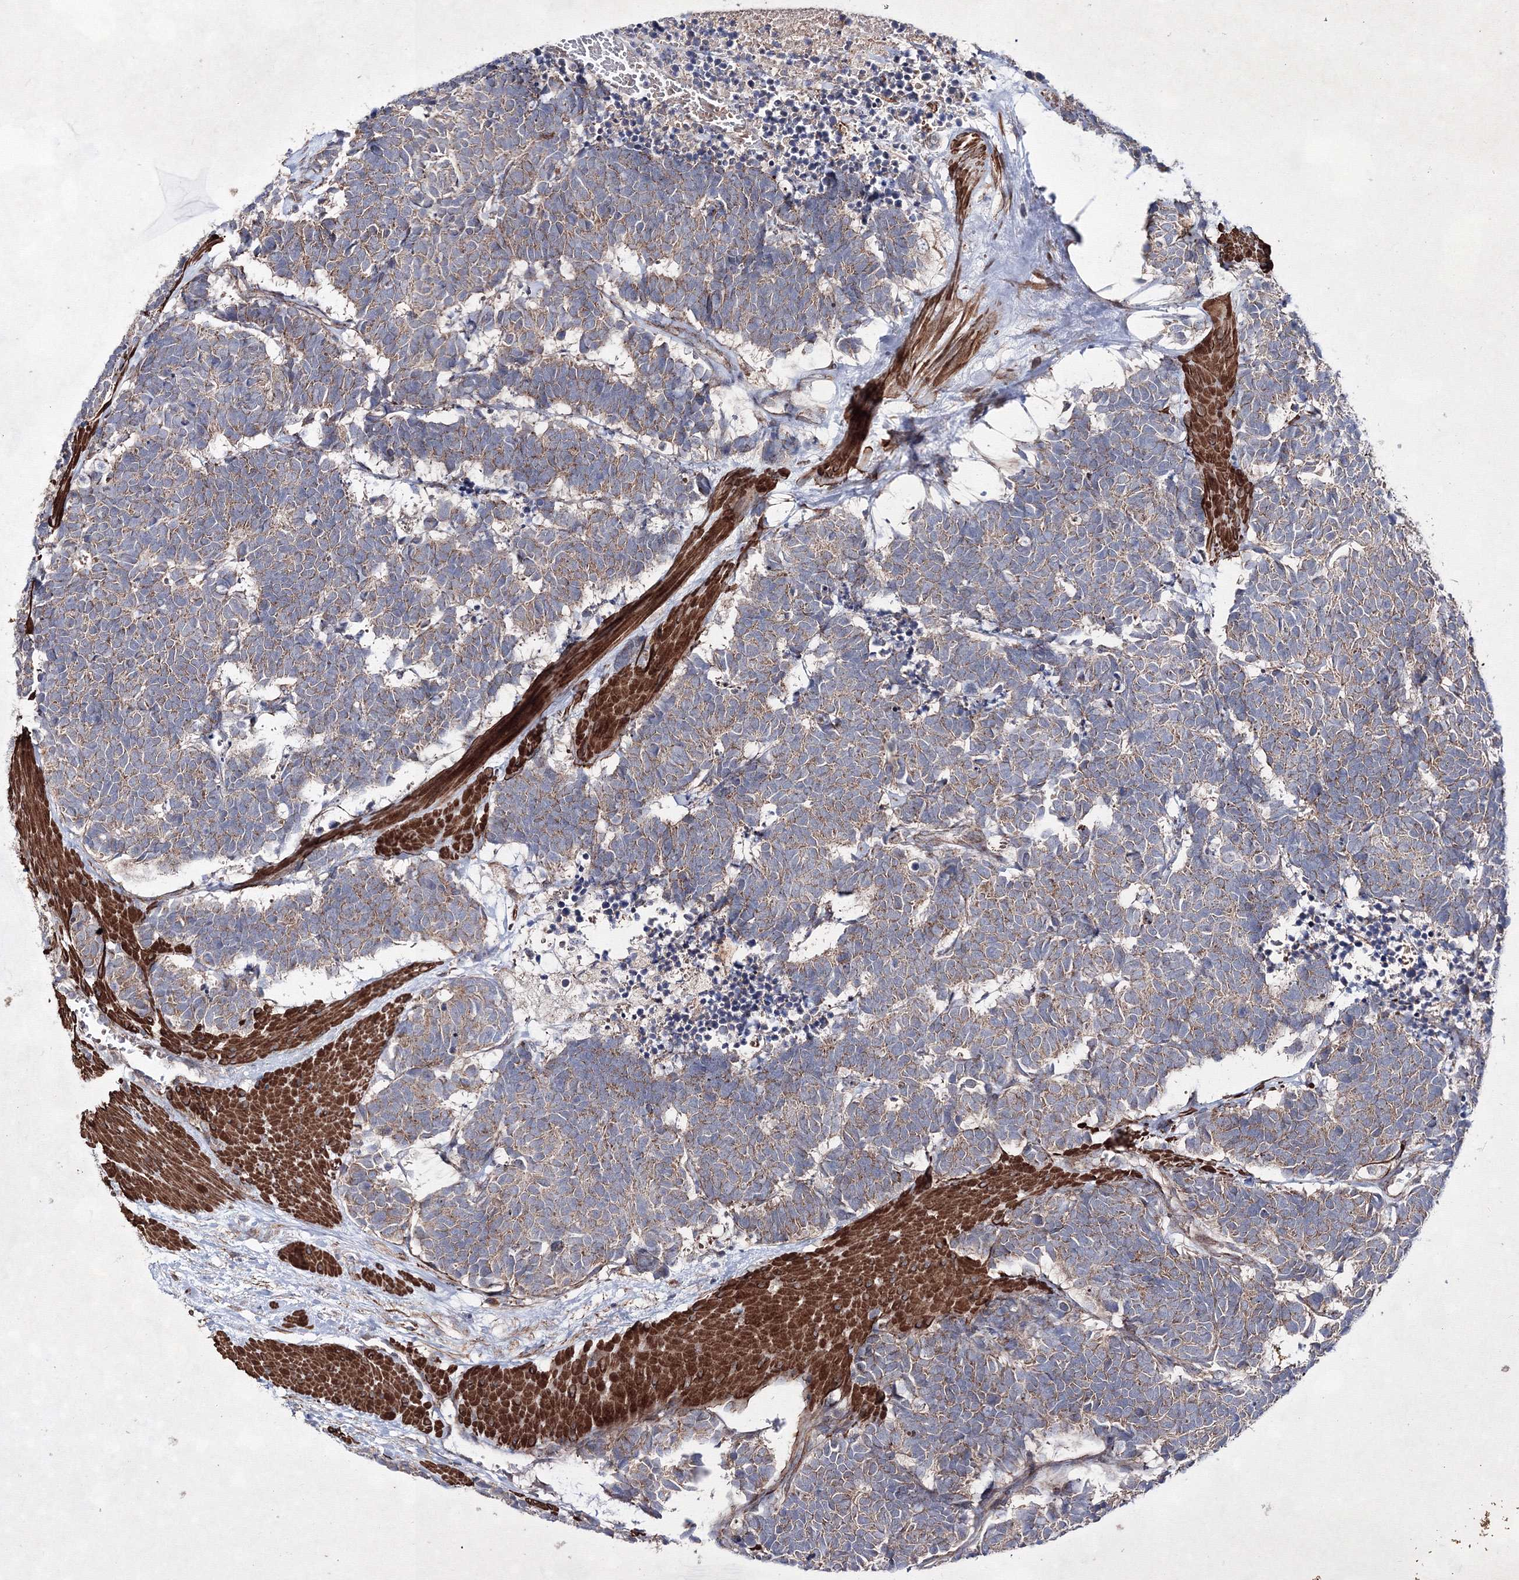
{"staining": {"intensity": "weak", "quantity": ">75%", "location": "cytoplasmic/membranous"}, "tissue": "carcinoid", "cell_type": "Tumor cells", "image_type": "cancer", "snomed": [{"axis": "morphology", "description": "Carcinoma, NOS"}, {"axis": "morphology", "description": "Carcinoid, malignant, NOS"}, {"axis": "topography", "description": "Urinary bladder"}], "caption": "Human carcinoma stained with a brown dye demonstrates weak cytoplasmic/membranous positive positivity in approximately >75% of tumor cells.", "gene": "GFM1", "patient": {"sex": "male", "age": 57}}